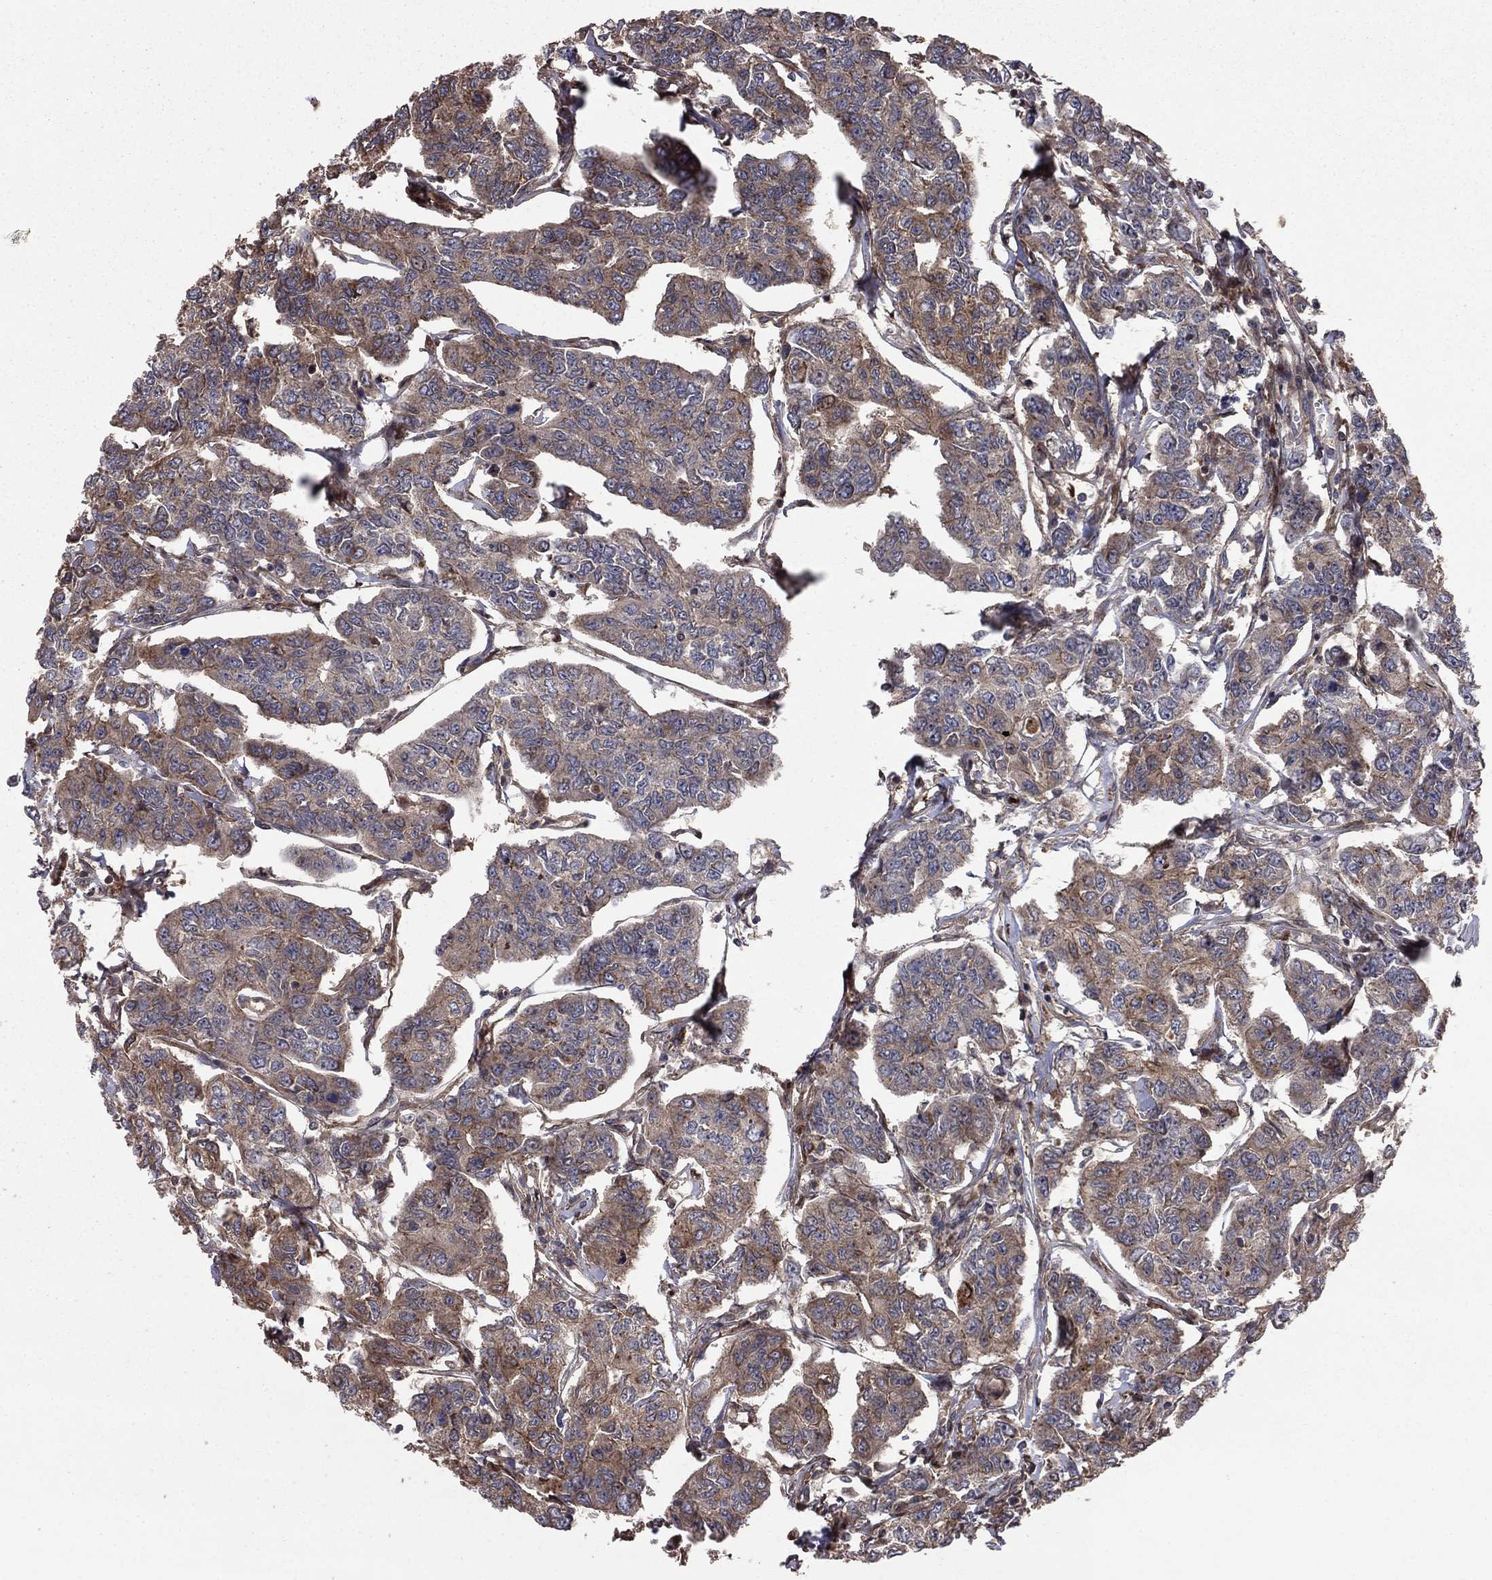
{"staining": {"intensity": "weak", "quantity": "25%-75%", "location": "cytoplasmic/membranous"}, "tissue": "breast cancer", "cell_type": "Tumor cells", "image_type": "cancer", "snomed": [{"axis": "morphology", "description": "Duct carcinoma"}, {"axis": "topography", "description": "Breast"}], "caption": "This histopathology image shows invasive ductal carcinoma (breast) stained with immunohistochemistry to label a protein in brown. The cytoplasmic/membranous of tumor cells show weak positivity for the protein. Nuclei are counter-stained blue.", "gene": "GYG1", "patient": {"sex": "female", "age": 88}}